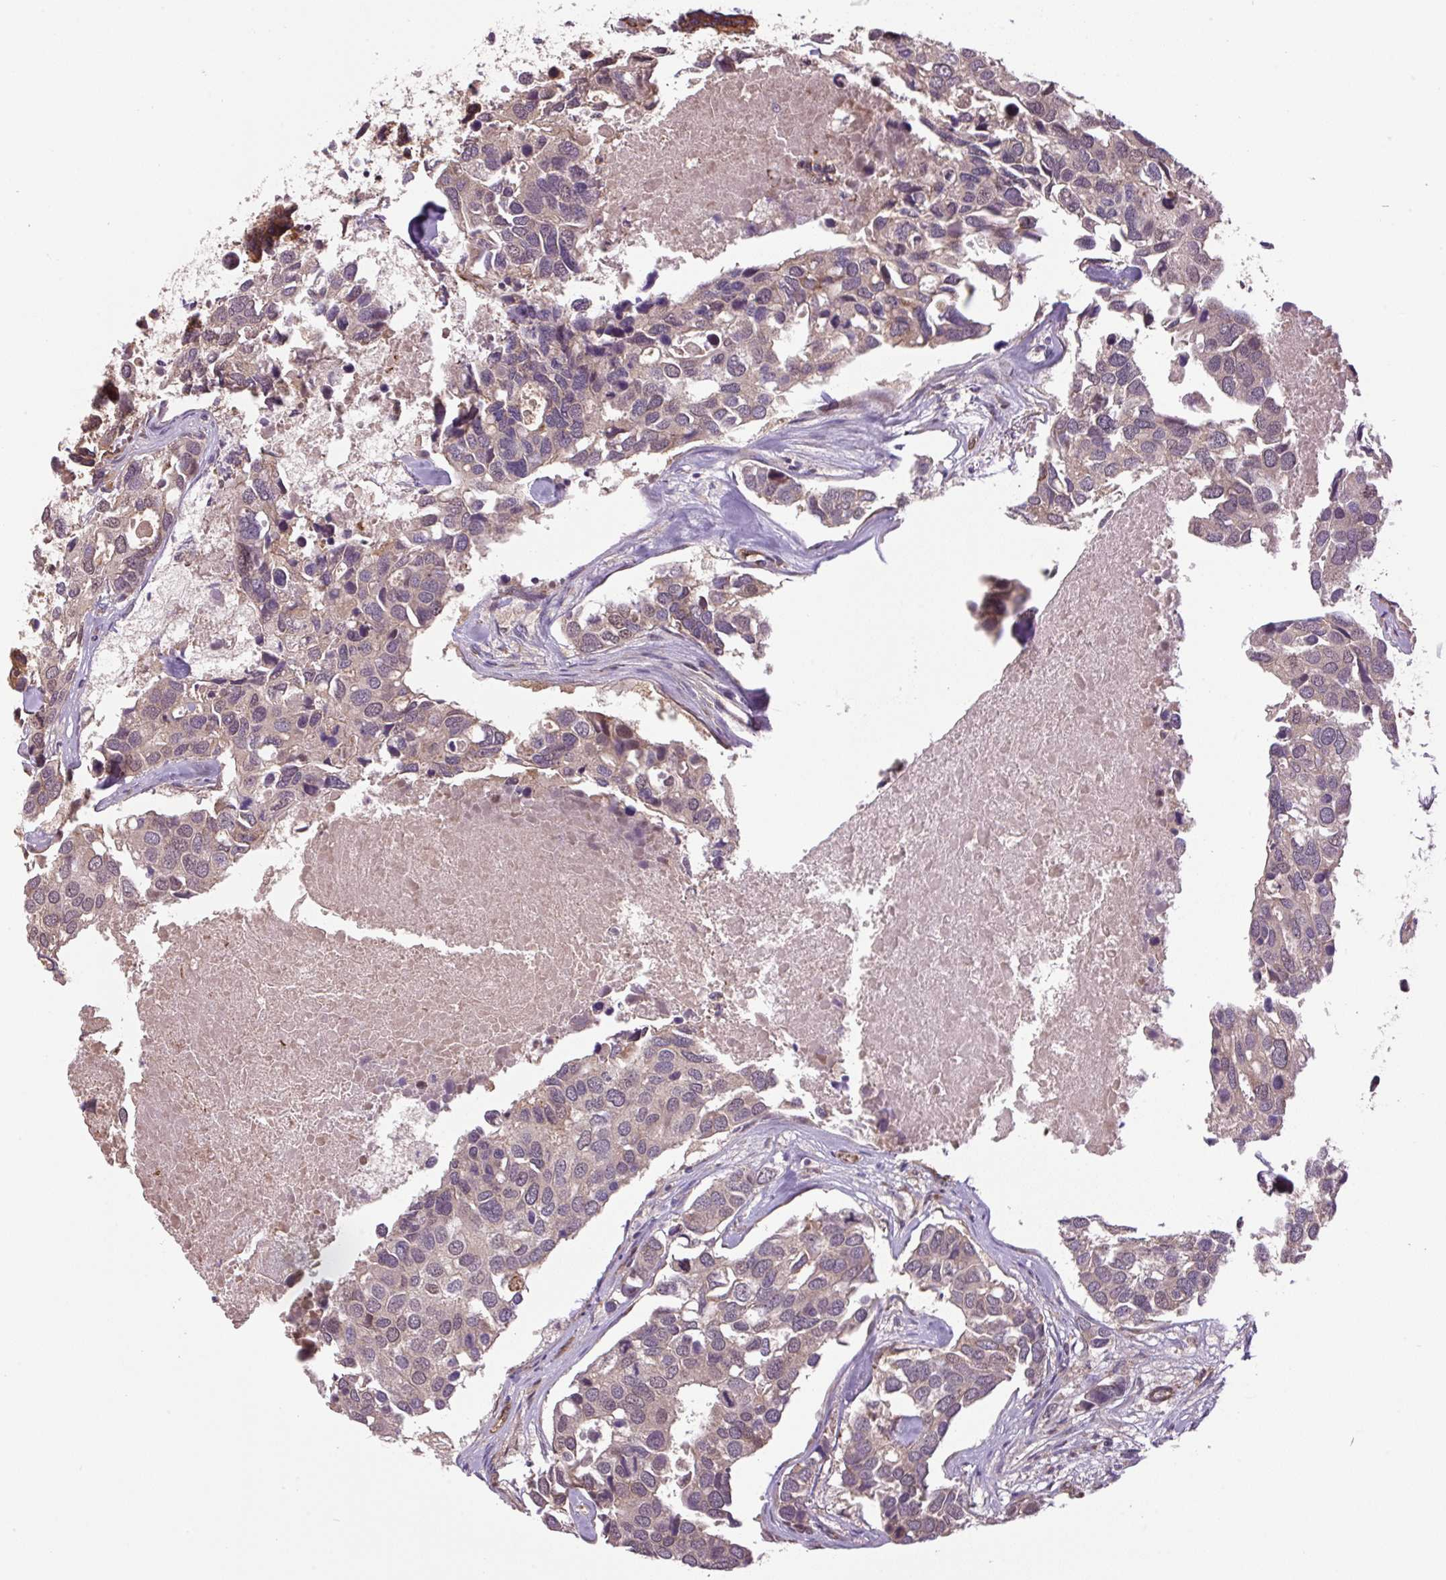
{"staining": {"intensity": "weak", "quantity": "<25%", "location": "cytoplasmic/membranous"}, "tissue": "breast cancer", "cell_type": "Tumor cells", "image_type": "cancer", "snomed": [{"axis": "morphology", "description": "Duct carcinoma"}, {"axis": "topography", "description": "Breast"}], "caption": "An image of breast cancer (intraductal carcinoma) stained for a protein exhibits no brown staining in tumor cells.", "gene": "SEPTIN10", "patient": {"sex": "female", "age": 83}}